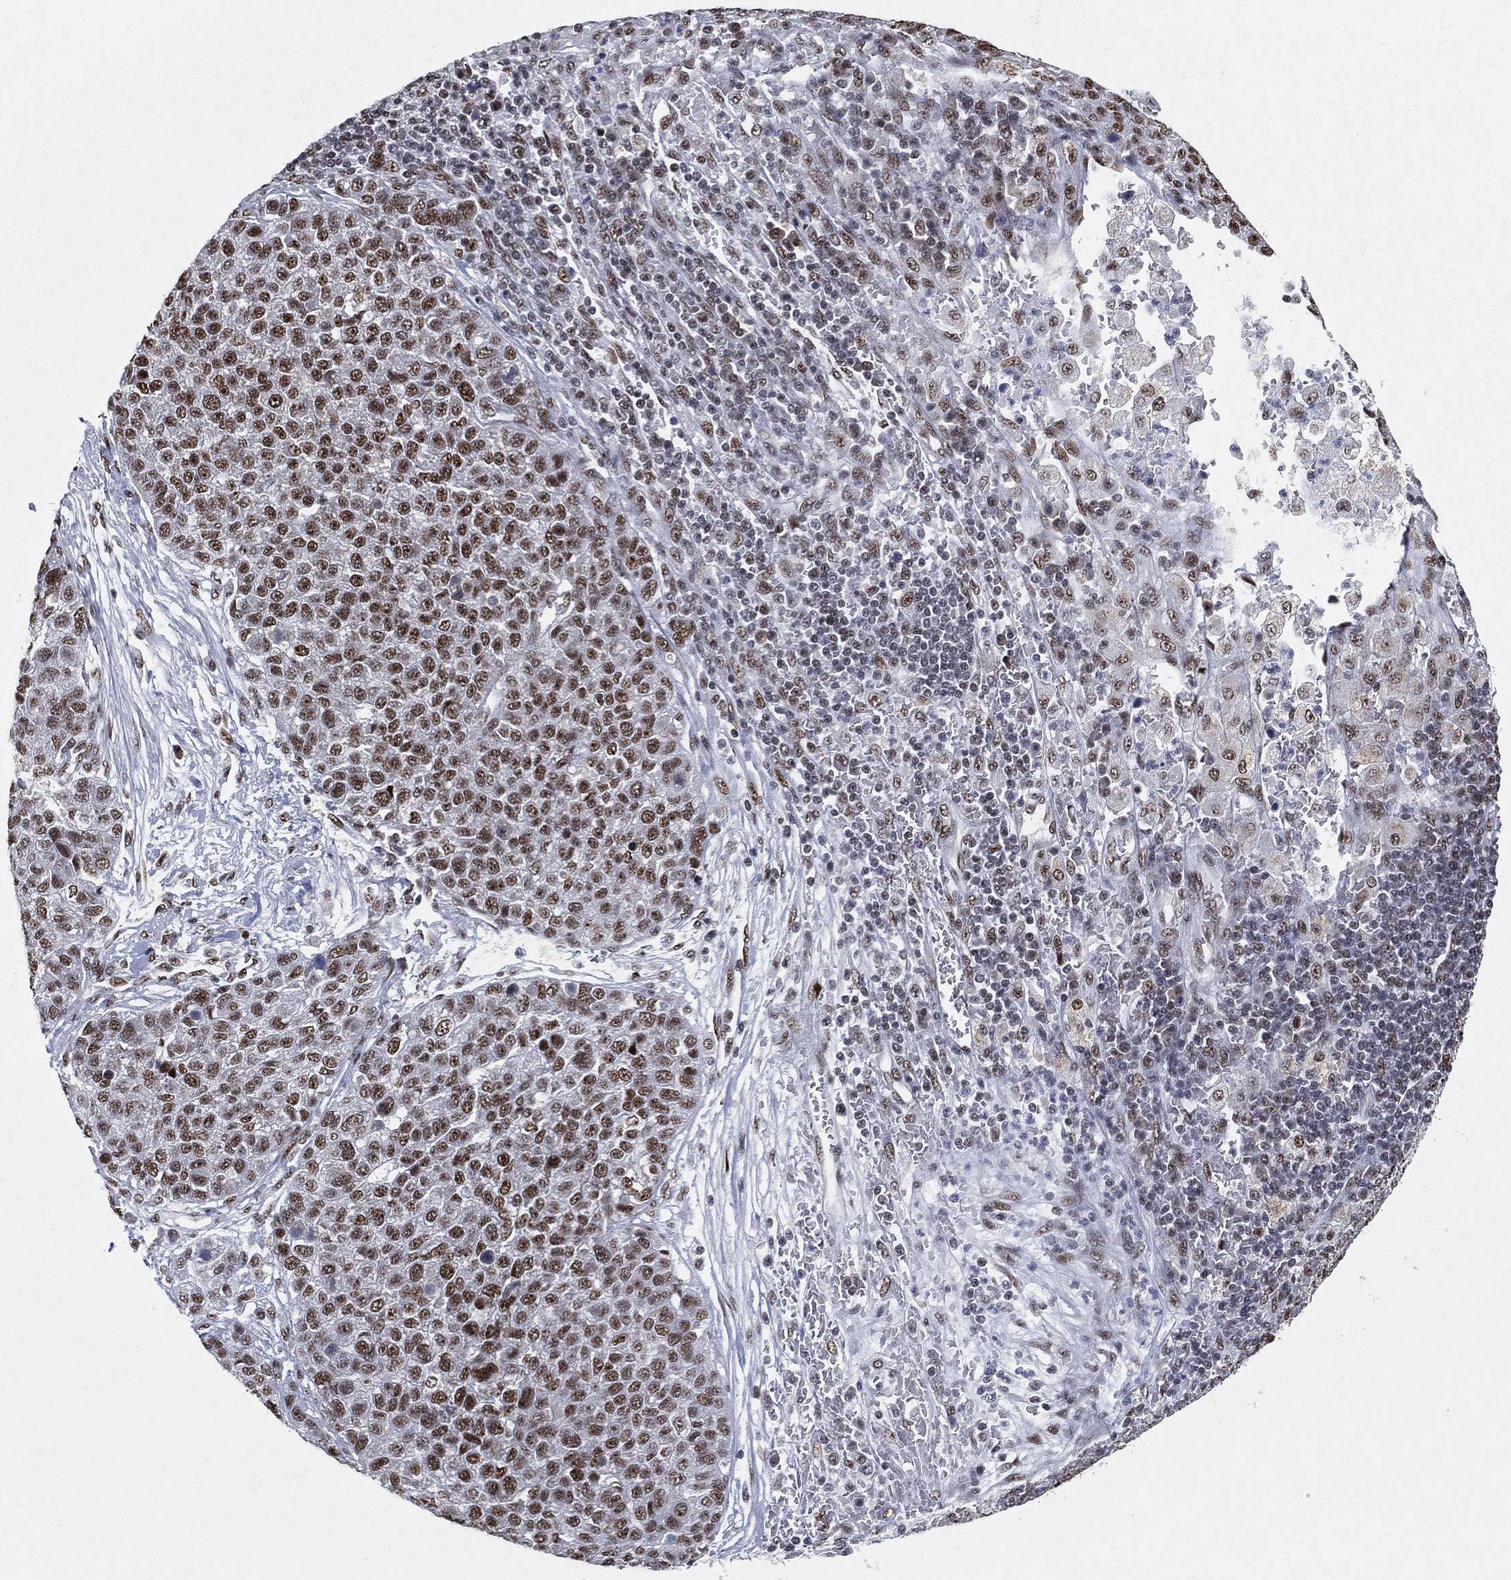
{"staining": {"intensity": "strong", "quantity": ">75%", "location": "nuclear"}, "tissue": "pancreatic cancer", "cell_type": "Tumor cells", "image_type": "cancer", "snomed": [{"axis": "morphology", "description": "Adenocarcinoma, NOS"}, {"axis": "topography", "description": "Pancreas"}], "caption": "Protein analysis of adenocarcinoma (pancreatic) tissue shows strong nuclear positivity in about >75% of tumor cells.", "gene": "DDX27", "patient": {"sex": "female", "age": 61}}